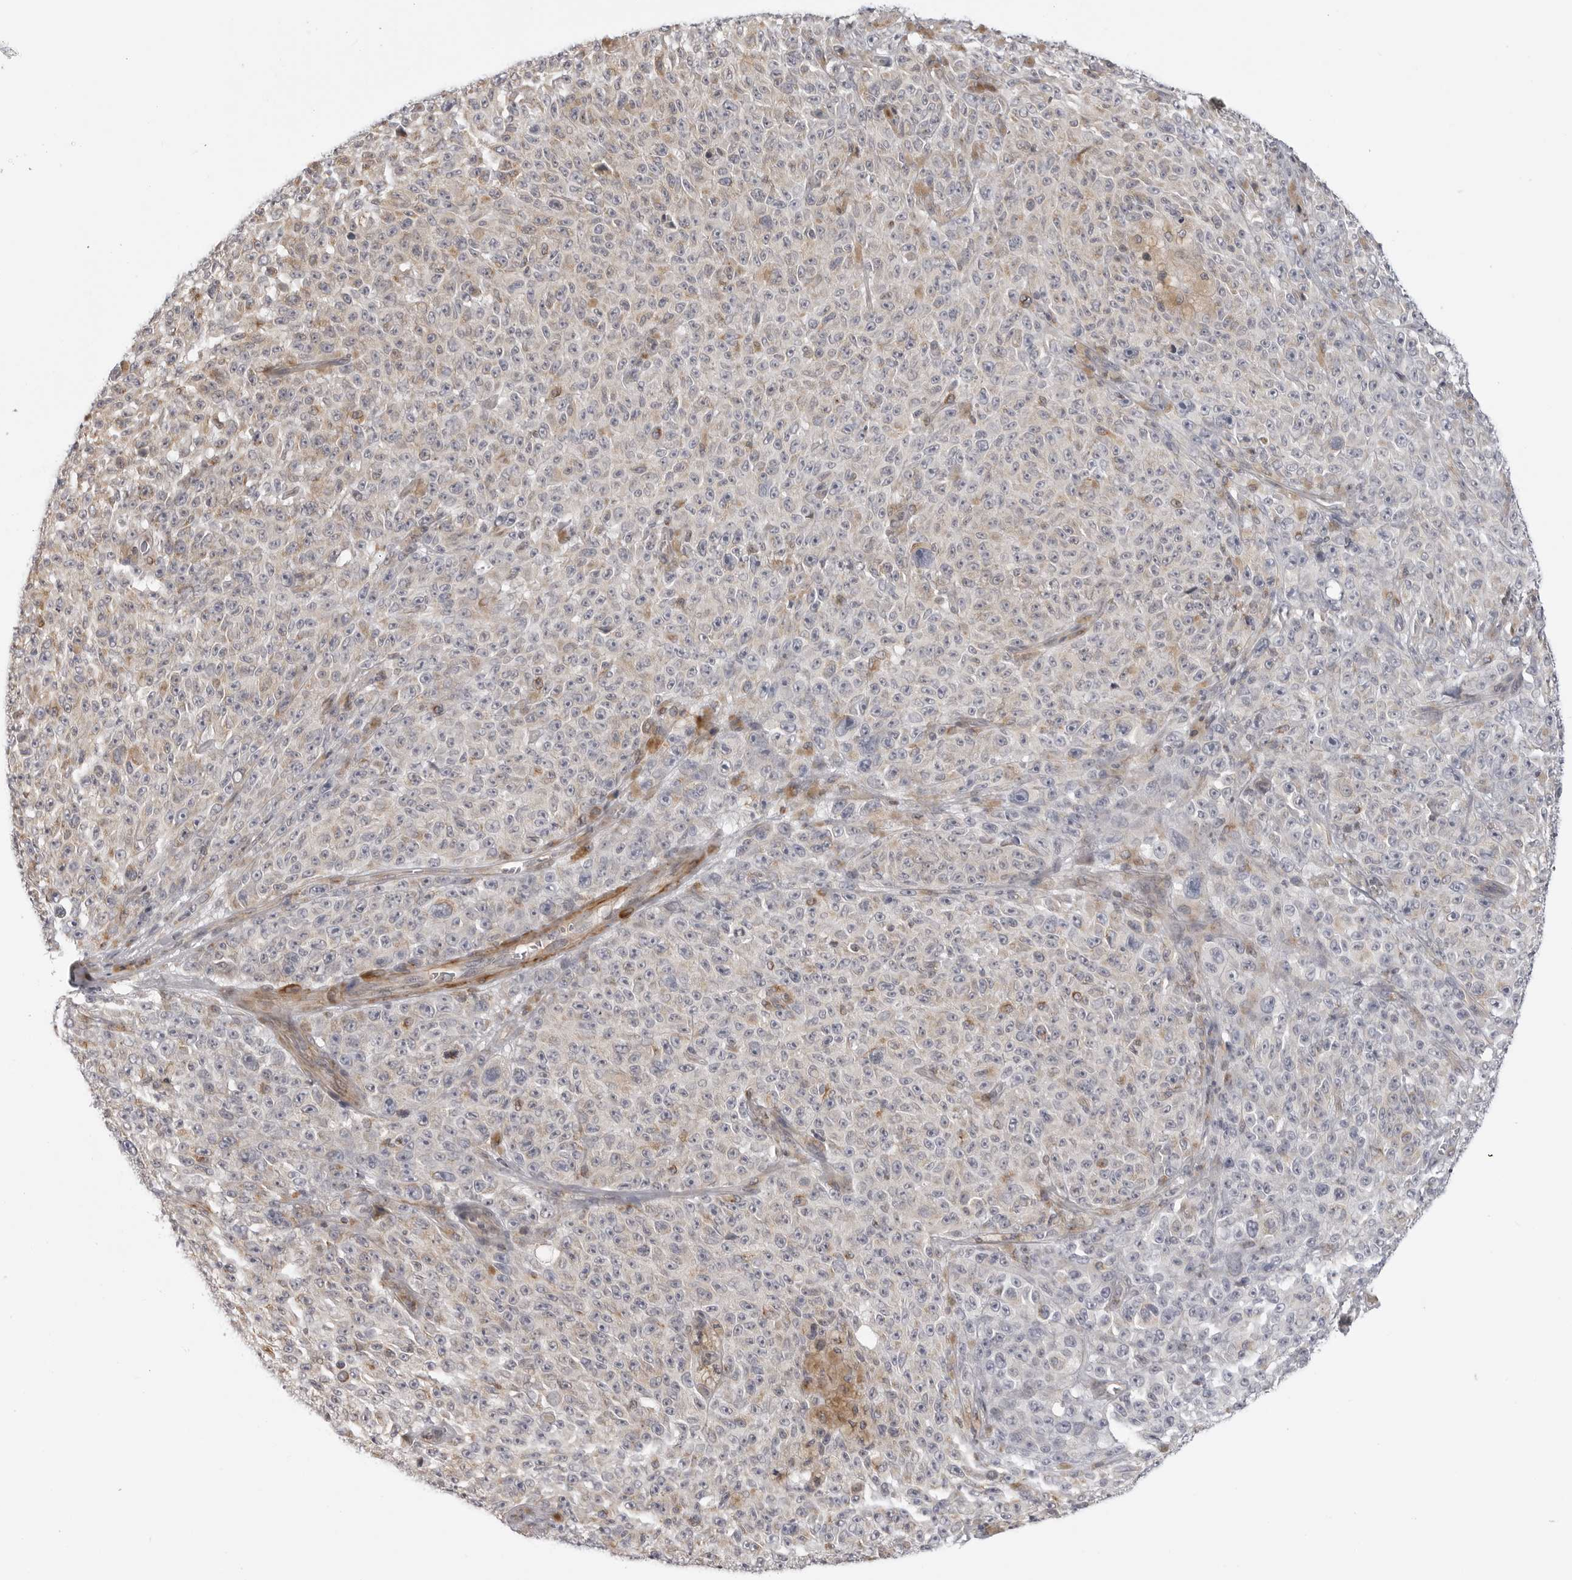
{"staining": {"intensity": "negative", "quantity": "none", "location": "none"}, "tissue": "melanoma", "cell_type": "Tumor cells", "image_type": "cancer", "snomed": [{"axis": "morphology", "description": "Malignant melanoma, NOS"}, {"axis": "topography", "description": "Skin"}], "caption": "High magnification brightfield microscopy of melanoma stained with DAB (brown) and counterstained with hematoxylin (blue): tumor cells show no significant expression.", "gene": "MAP7D1", "patient": {"sex": "female", "age": 82}}